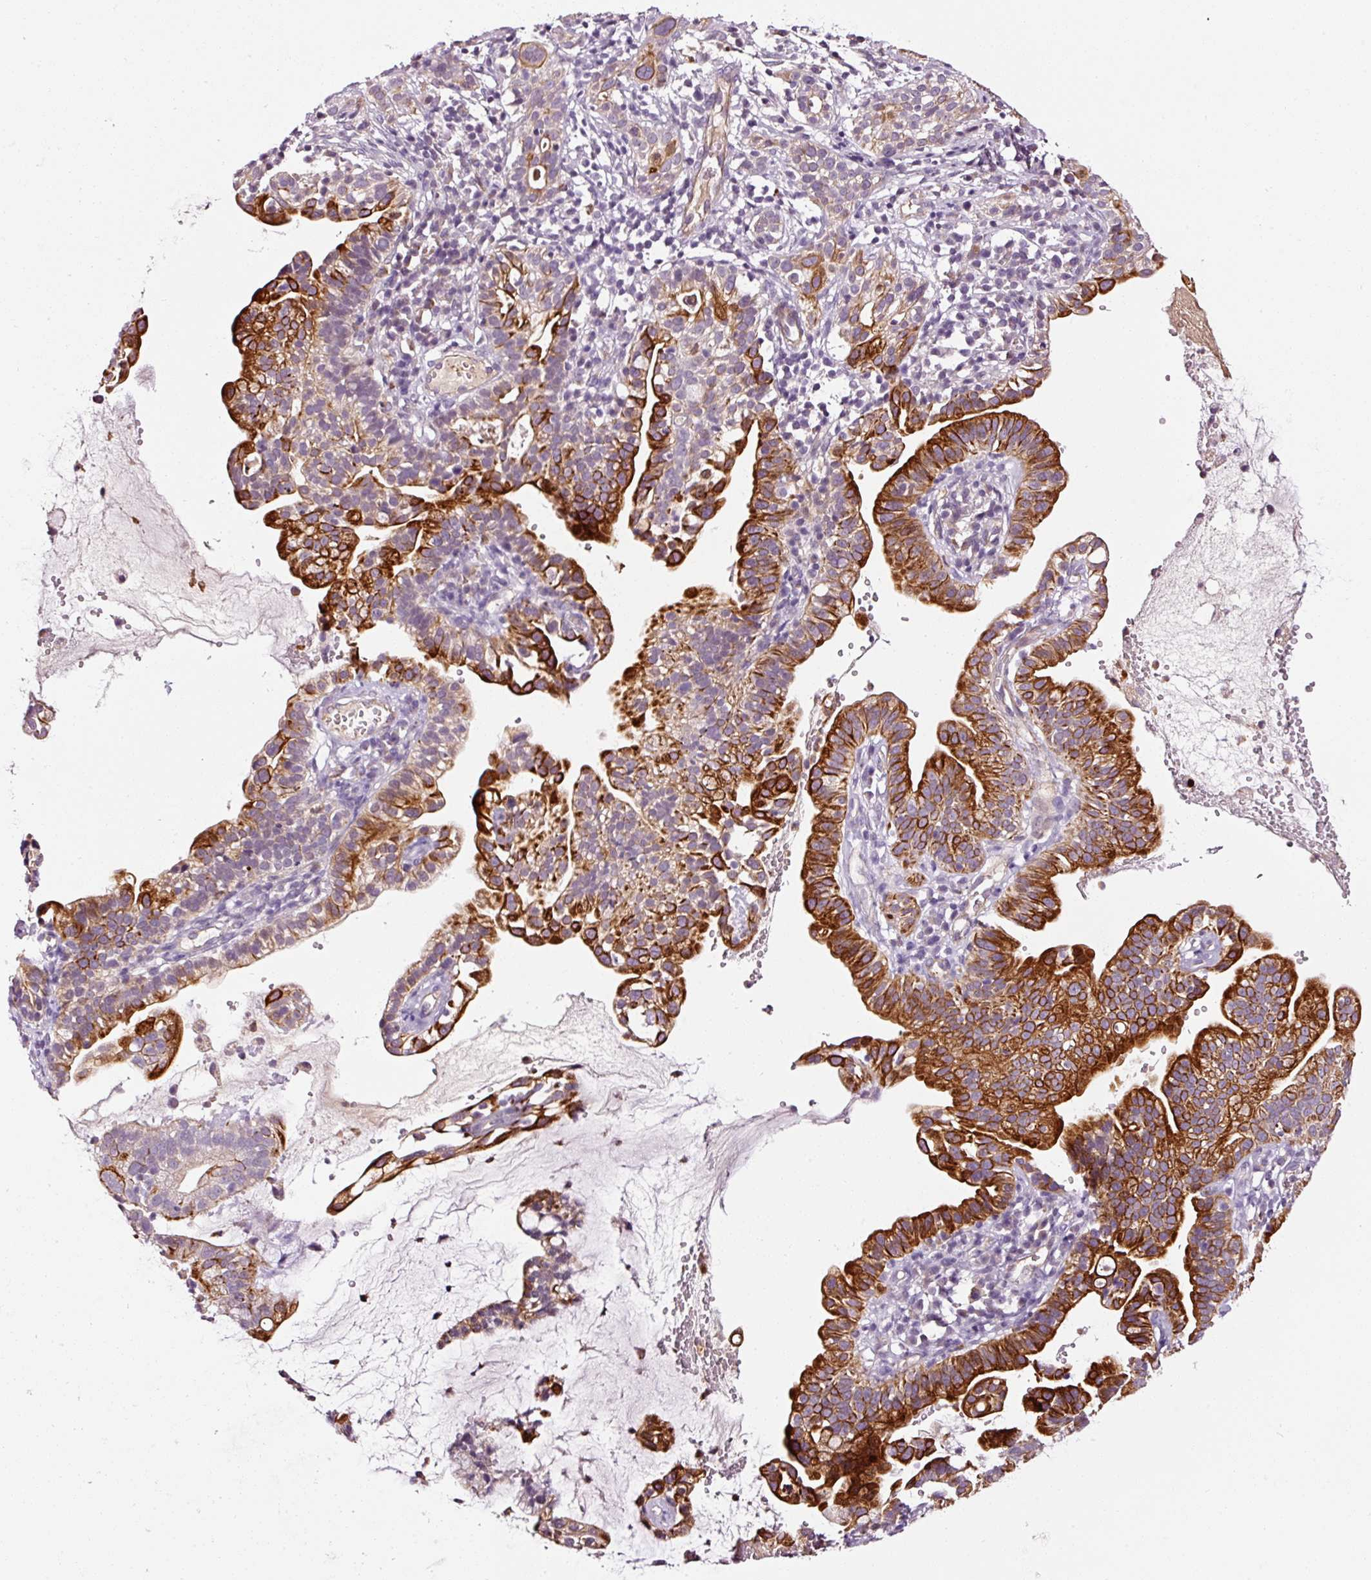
{"staining": {"intensity": "strong", "quantity": "25%-75%", "location": "cytoplasmic/membranous"}, "tissue": "cervical cancer", "cell_type": "Tumor cells", "image_type": "cancer", "snomed": [{"axis": "morphology", "description": "Adenocarcinoma, NOS"}, {"axis": "topography", "description": "Cervix"}], "caption": "Cervical cancer (adenocarcinoma) stained with a brown dye exhibits strong cytoplasmic/membranous positive staining in approximately 25%-75% of tumor cells.", "gene": "ABCB4", "patient": {"sex": "female", "age": 41}}